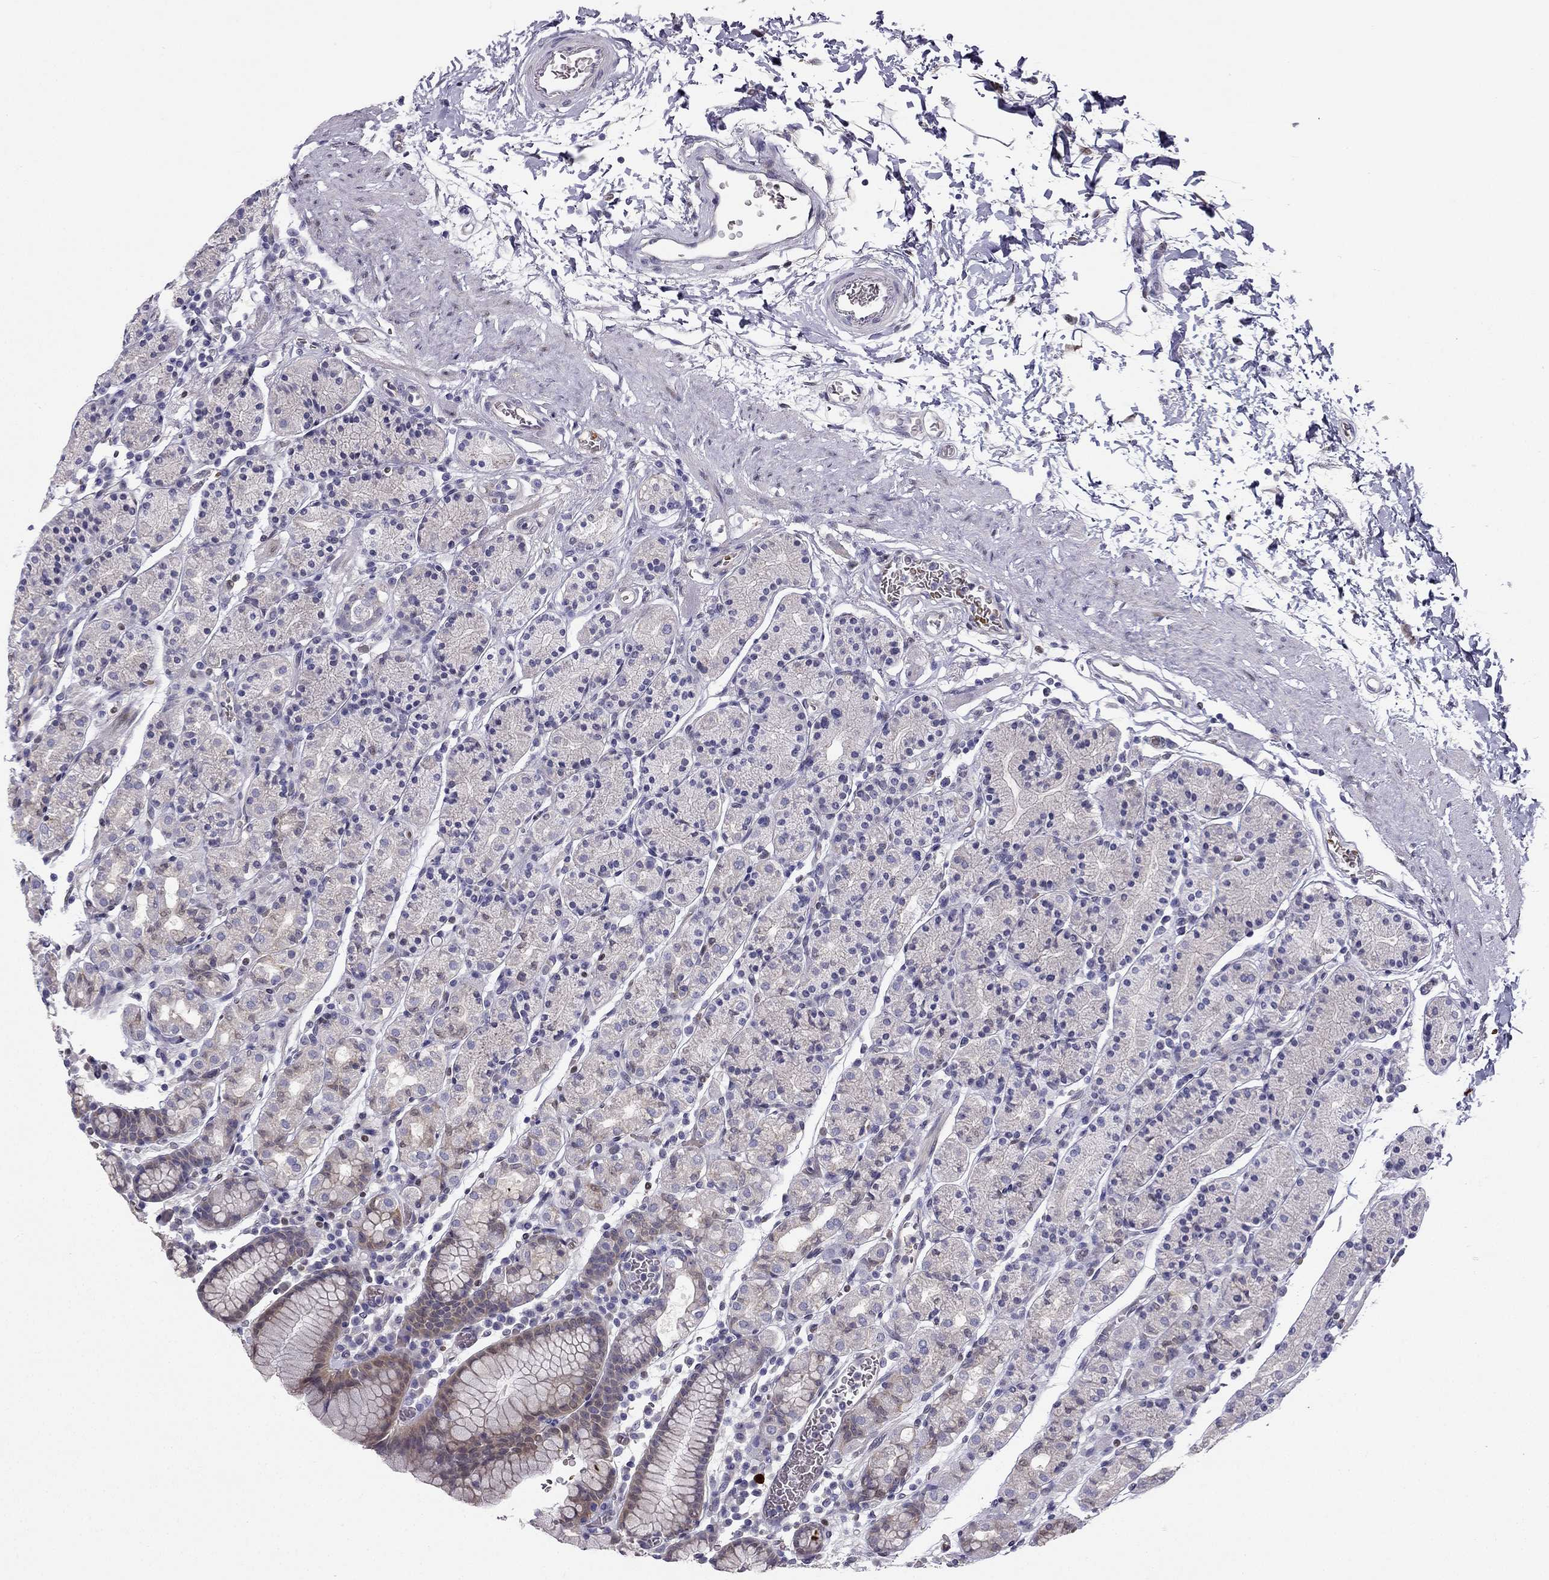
{"staining": {"intensity": "negative", "quantity": "none", "location": "none"}, "tissue": "stomach", "cell_type": "Glandular cells", "image_type": "normal", "snomed": [{"axis": "morphology", "description": "Normal tissue, NOS"}, {"axis": "topography", "description": "Stomach, upper"}, {"axis": "topography", "description": "Stomach"}], "caption": "High power microscopy image of an immunohistochemistry (IHC) micrograph of benign stomach, revealing no significant expression in glandular cells.", "gene": "RSPH14", "patient": {"sex": "male", "age": 62}}